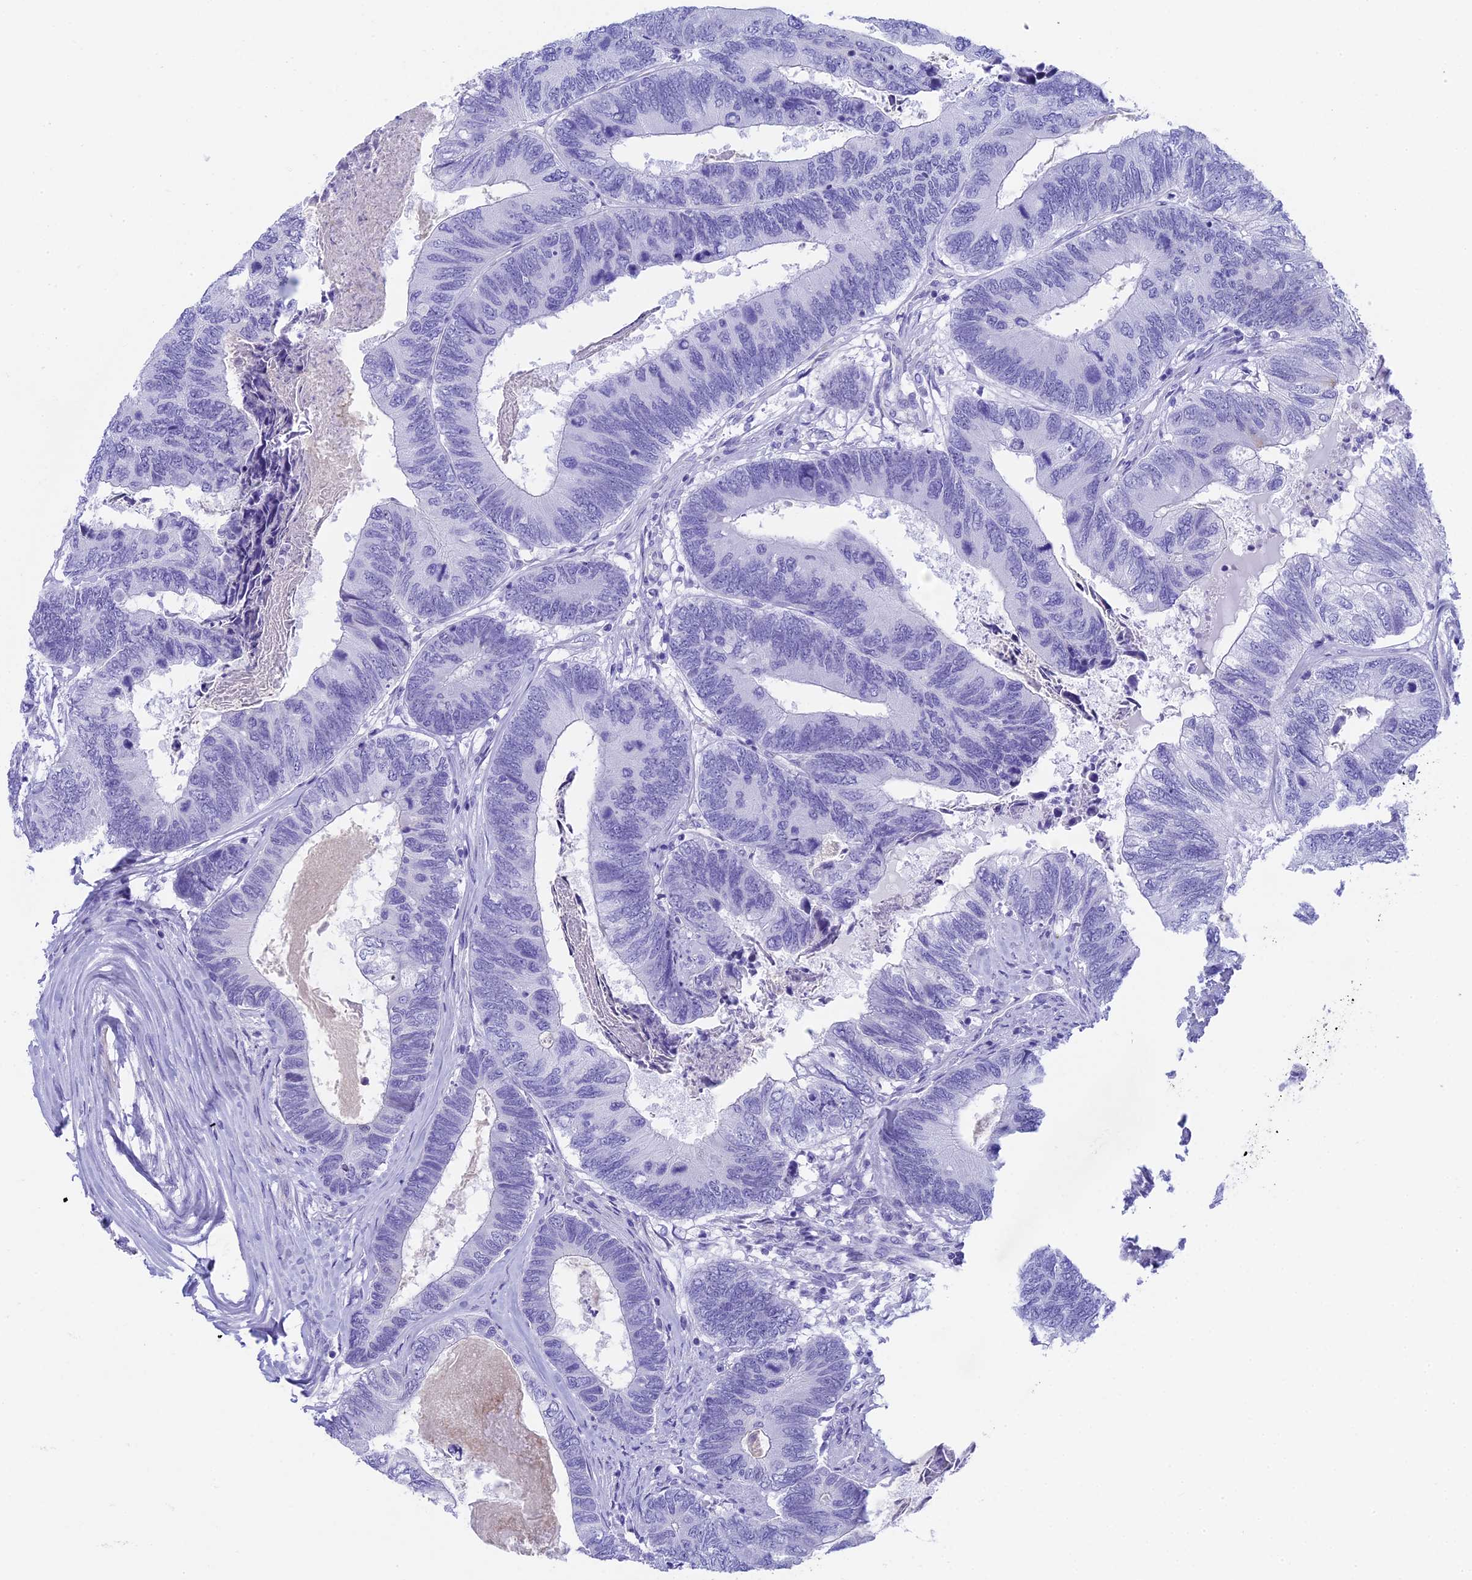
{"staining": {"intensity": "negative", "quantity": "none", "location": "none"}, "tissue": "colorectal cancer", "cell_type": "Tumor cells", "image_type": "cancer", "snomed": [{"axis": "morphology", "description": "Adenocarcinoma, NOS"}, {"axis": "topography", "description": "Colon"}], "caption": "The immunohistochemistry (IHC) micrograph has no significant positivity in tumor cells of adenocarcinoma (colorectal) tissue.", "gene": "TACSTD2", "patient": {"sex": "female", "age": 67}}